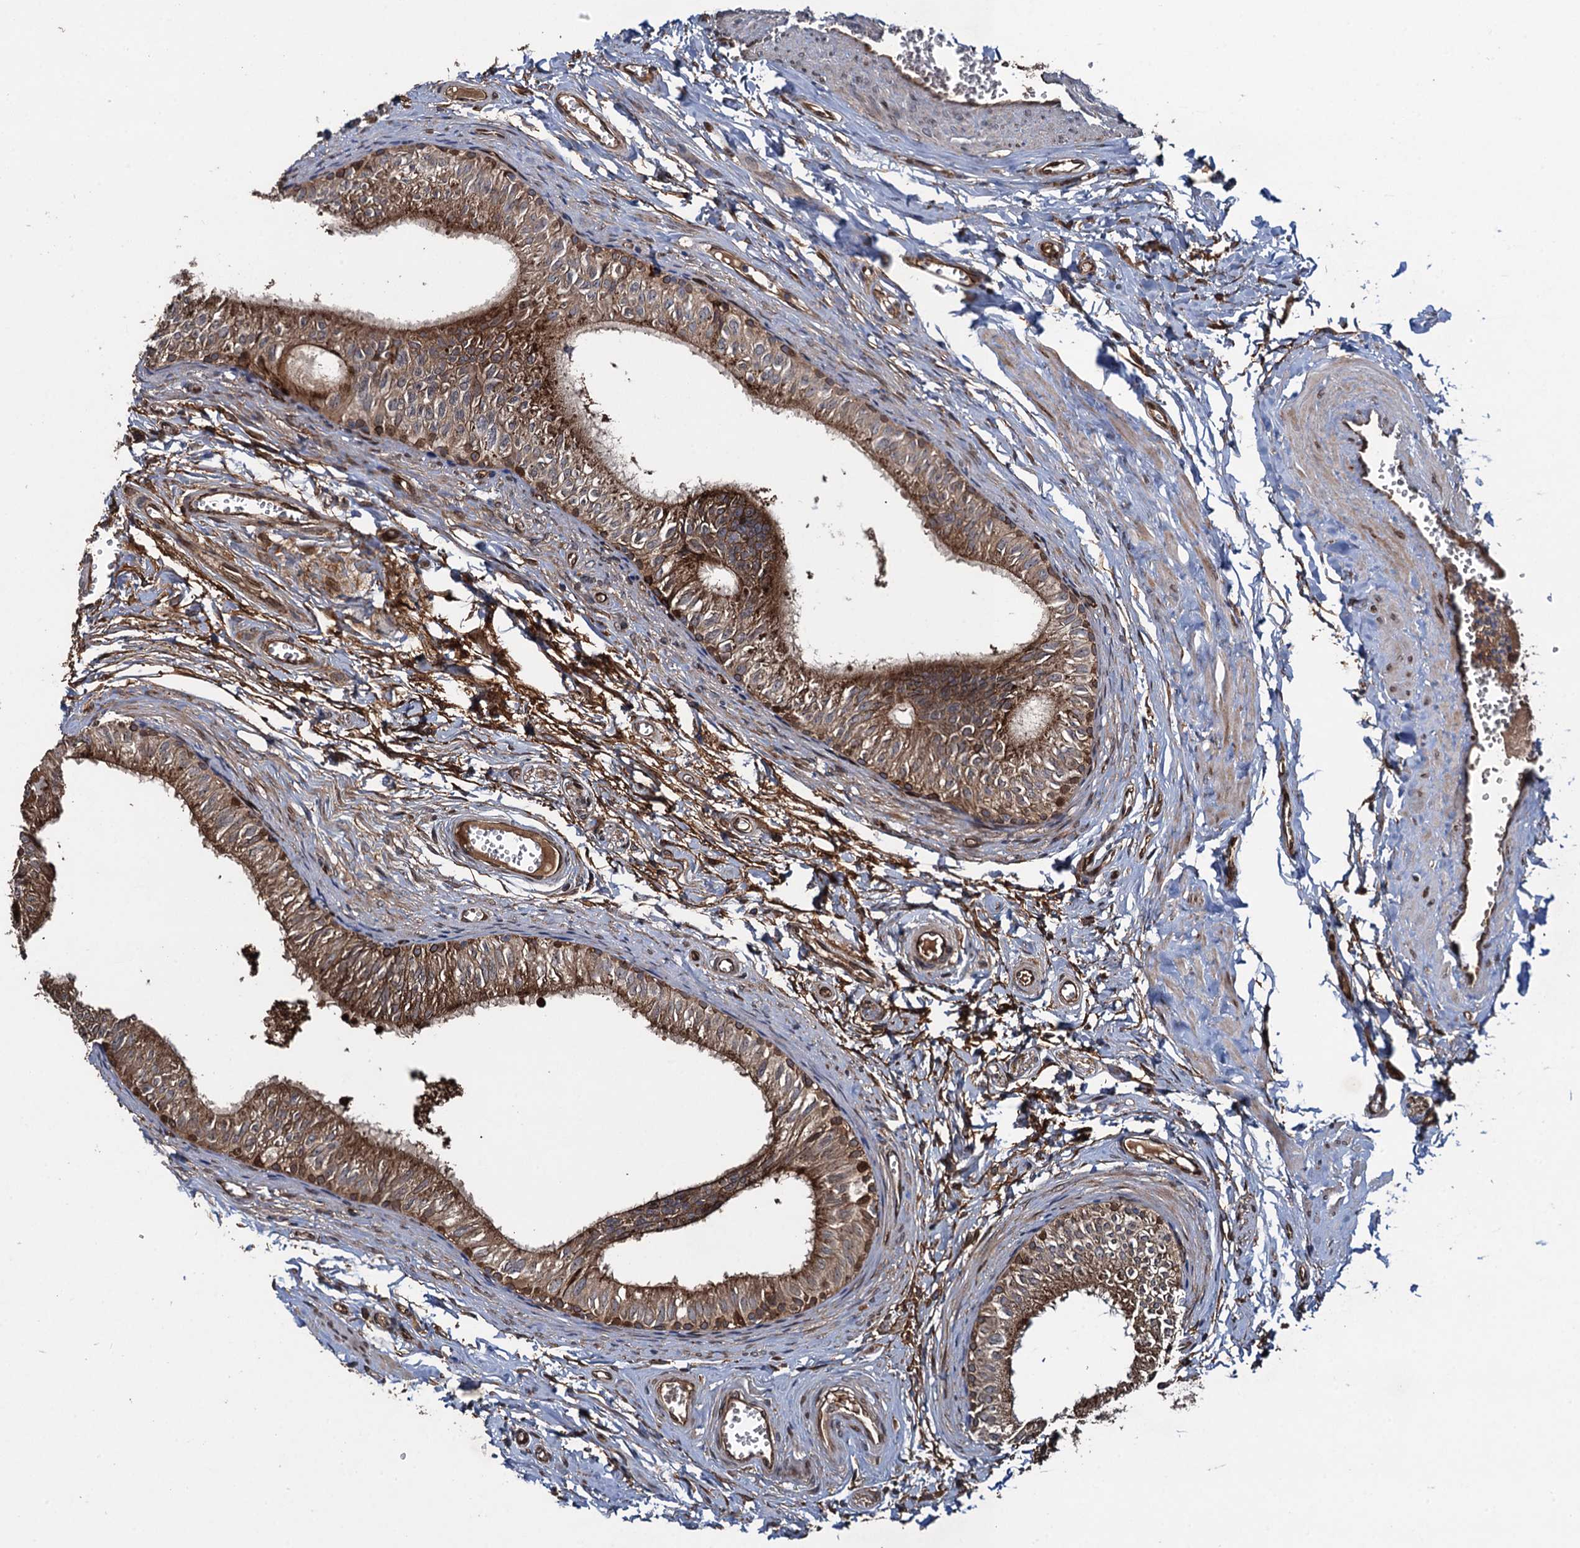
{"staining": {"intensity": "moderate", "quantity": ">75%", "location": "cytoplasmic/membranous"}, "tissue": "epididymis", "cell_type": "Glandular cells", "image_type": "normal", "snomed": [{"axis": "morphology", "description": "Normal tissue, NOS"}, {"axis": "topography", "description": "Epididymis"}], "caption": "Glandular cells exhibit moderate cytoplasmic/membranous expression in about >75% of cells in benign epididymis.", "gene": "RHOBTB1", "patient": {"sex": "male", "age": 42}}